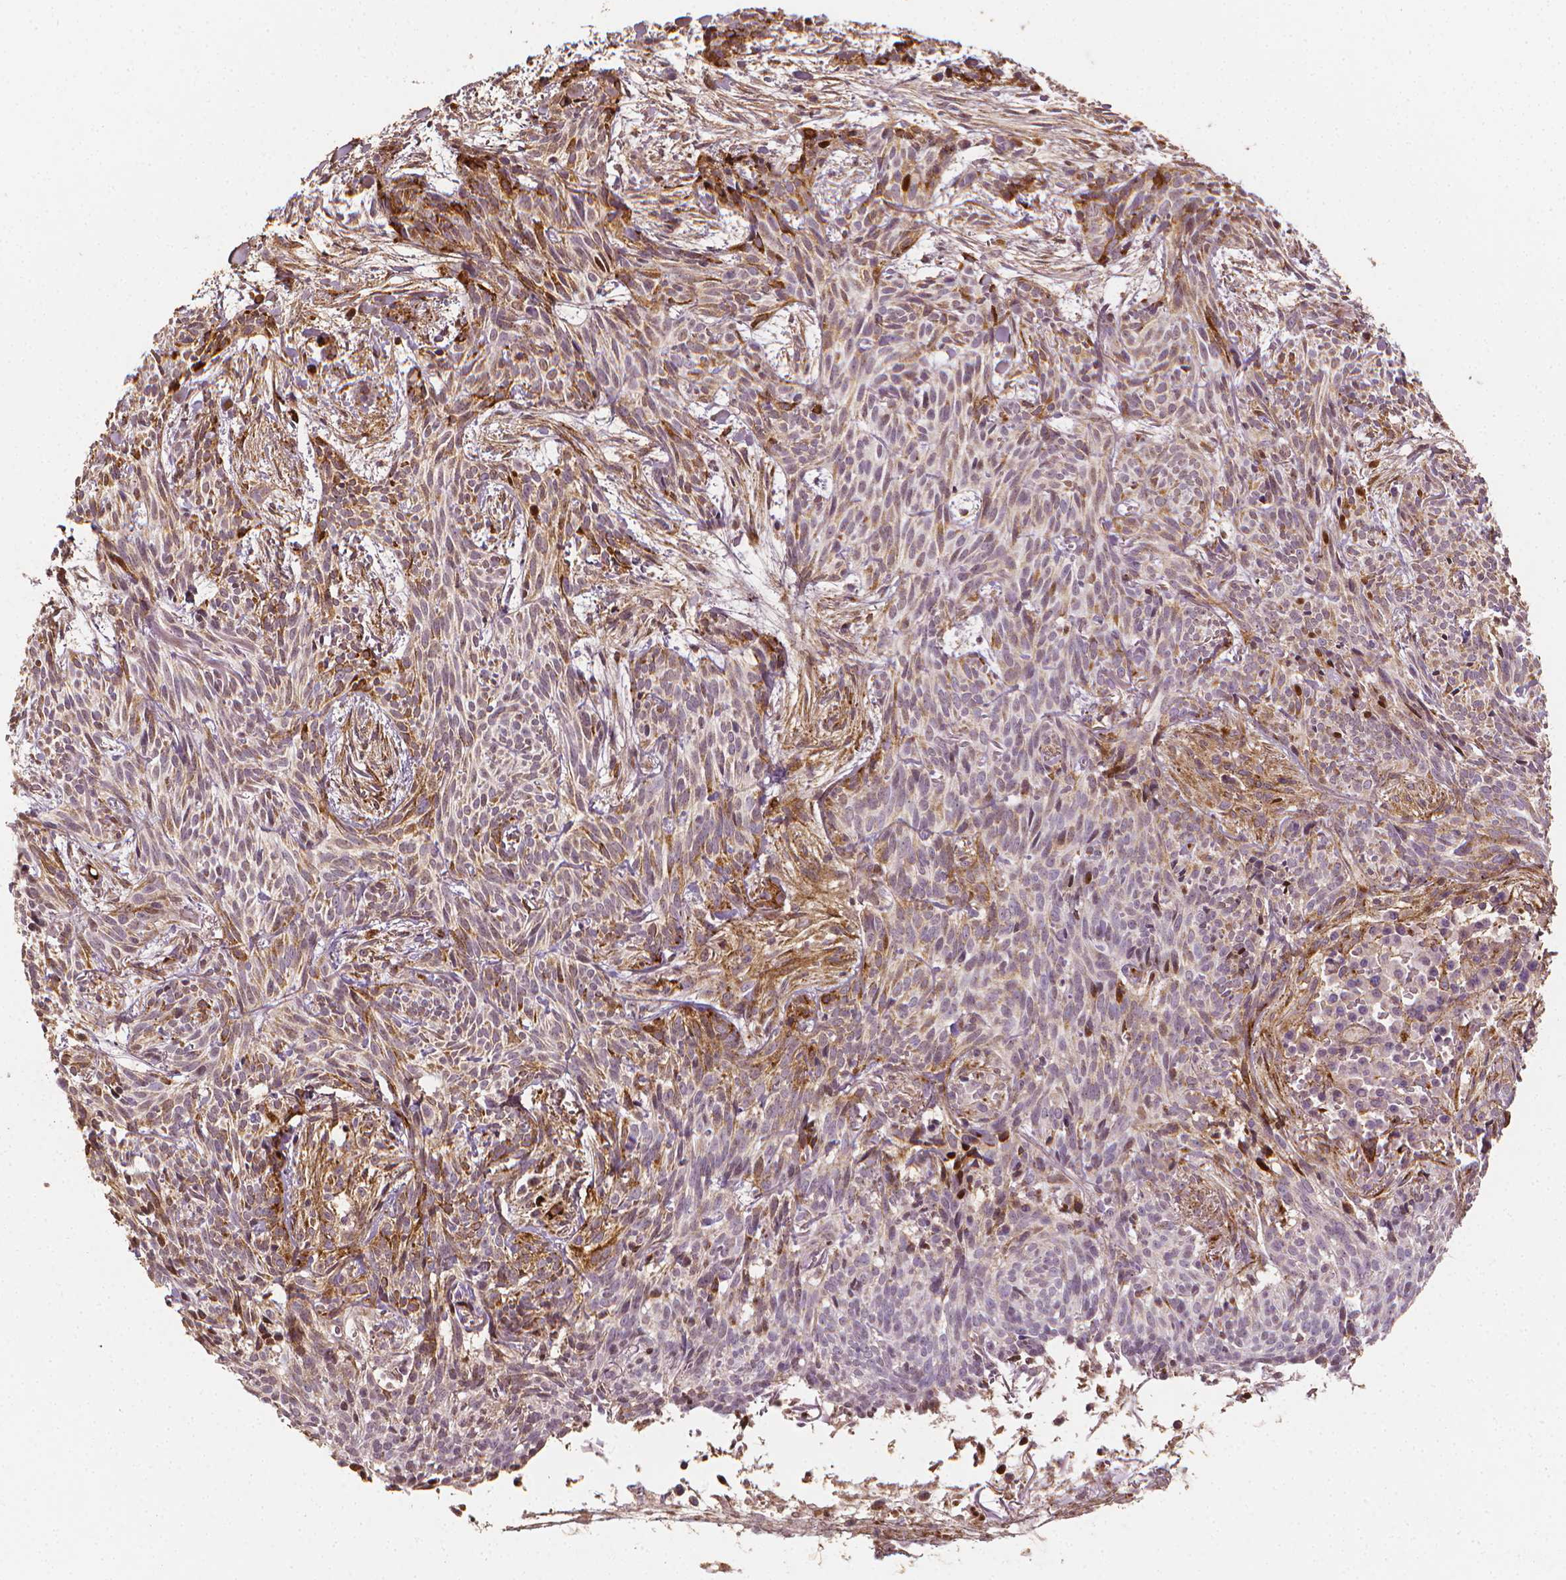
{"staining": {"intensity": "moderate", "quantity": "25%-75%", "location": "cytoplasmic/membranous"}, "tissue": "skin cancer", "cell_type": "Tumor cells", "image_type": "cancer", "snomed": [{"axis": "morphology", "description": "Basal cell carcinoma"}, {"axis": "topography", "description": "Skin"}], "caption": "Basal cell carcinoma (skin) stained with DAB immunohistochemistry (IHC) reveals medium levels of moderate cytoplasmic/membranous positivity in approximately 25%-75% of tumor cells.", "gene": "DCN", "patient": {"sex": "male", "age": 71}}